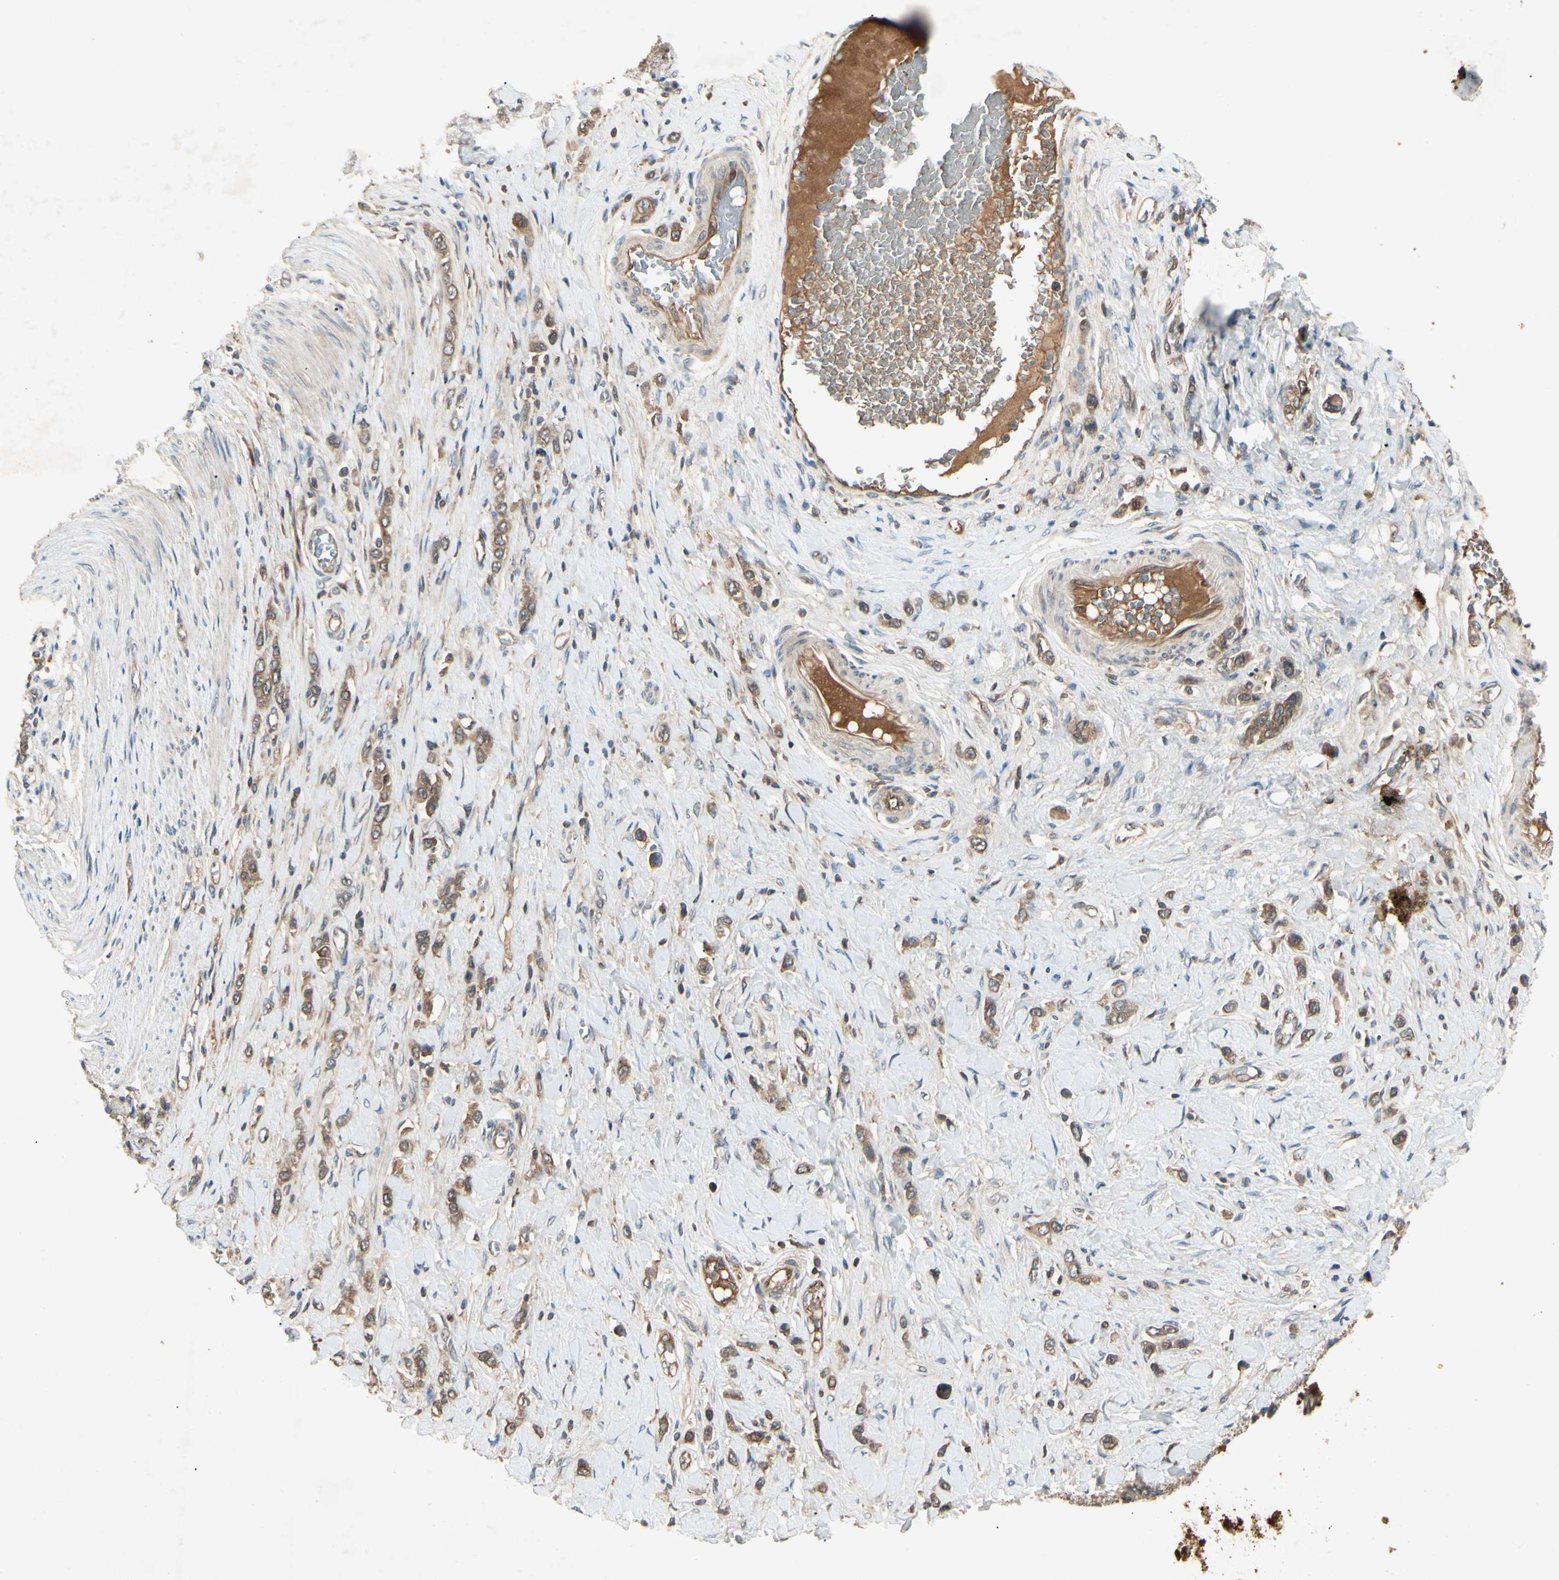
{"staining": {"intensity": "moderate", "quantity": ">75%", "location": "cytoplasmic/membranous"}, "tissue": "stomach cancer", "cell_type": "Tumor cells", "image_type": "cancer", "snomed": [{"axis": "morphology", "description": "Normal tissue, NOS"}, {"axis": "morphology", "description": "Adenocarcinoma, NOS"}, {"axis": "topography", "description": "Stomach, upper"}, {"axis": "topography", "description": "Stomach"}], "caption": "Immunohistochemistry (IHC) of human stomach adenocarcinoma demonstrates medium levels of moderate cytoplasmic/membranous positivity in approximately >75% of tumor cells.", "gene": "RNF14", "patient": {"sex": "female", "age": 65}}